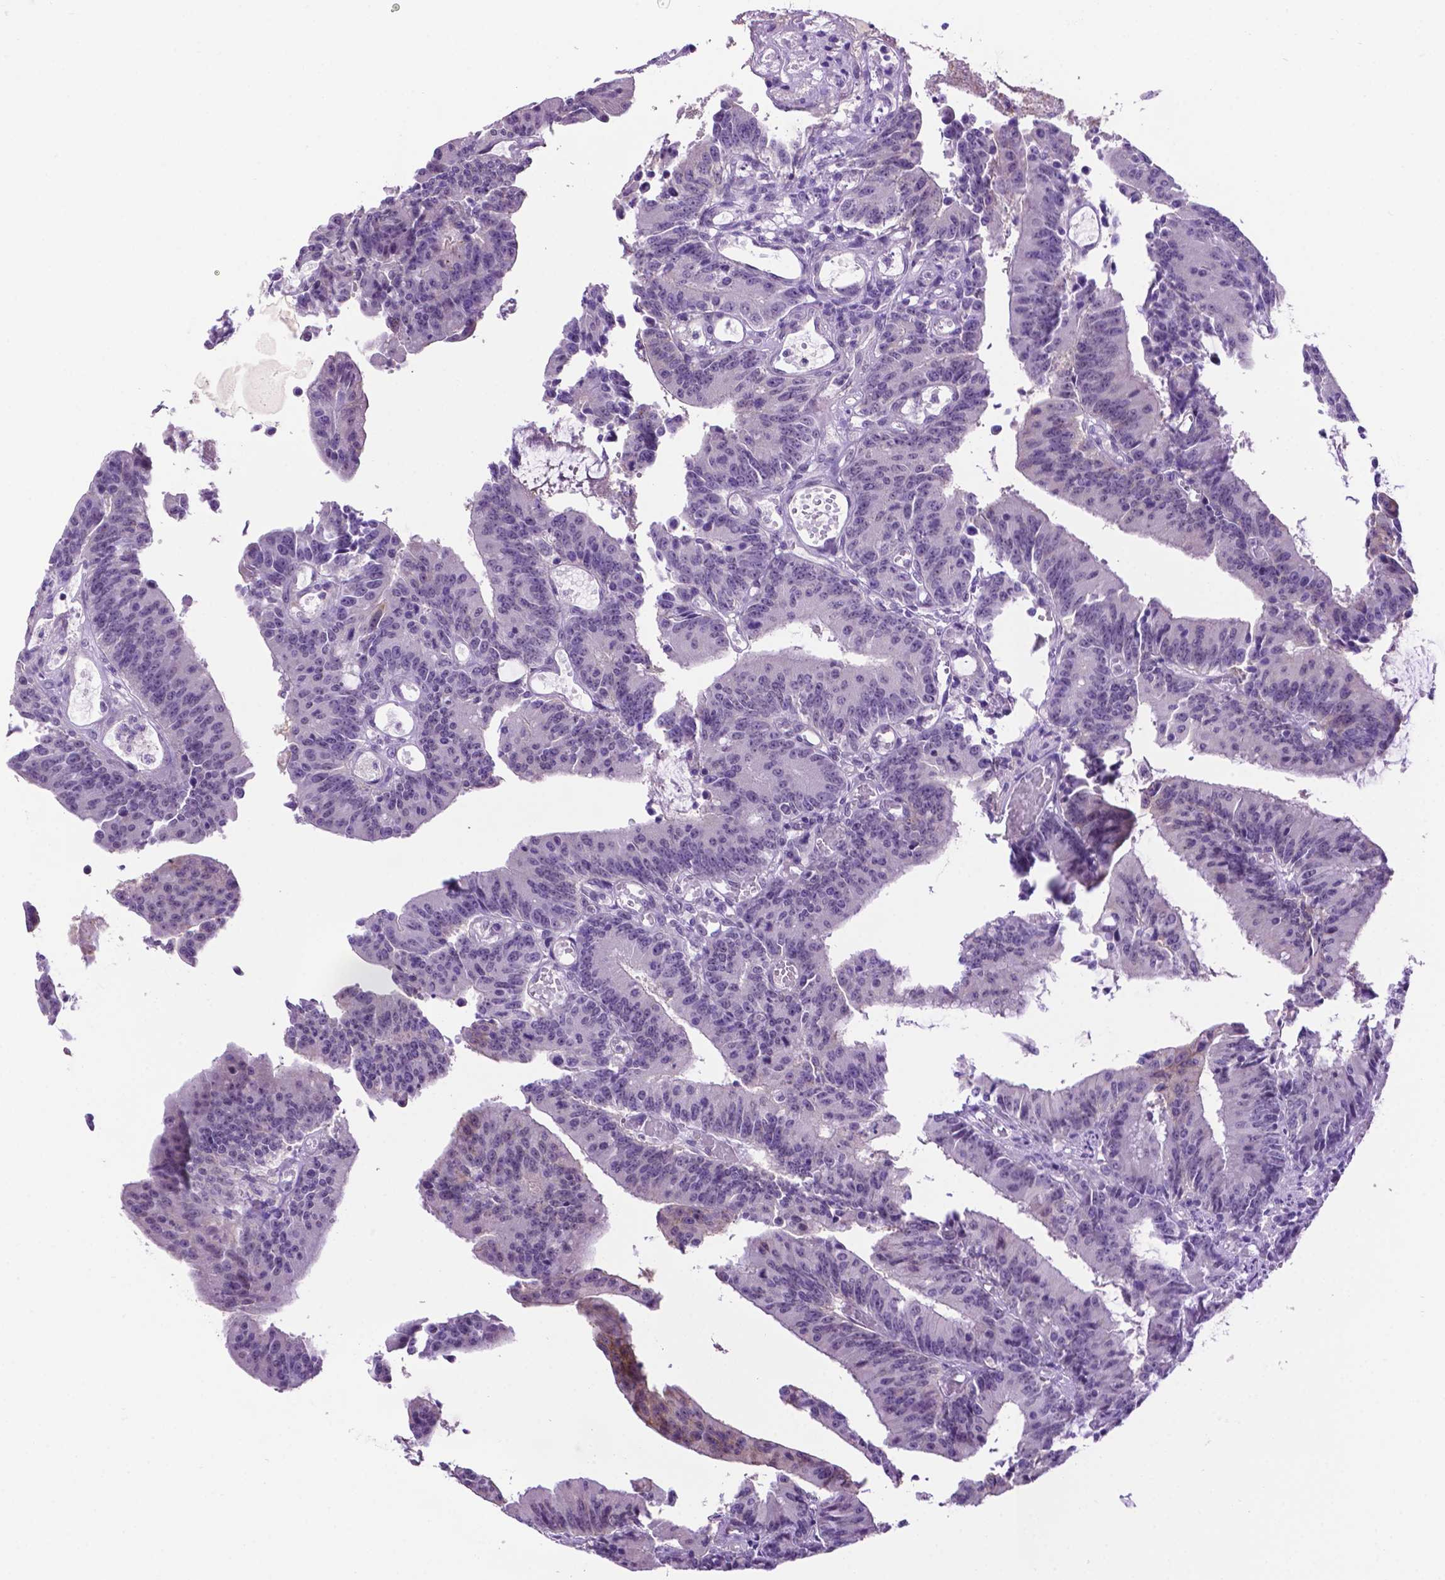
{"staining": {"intensity": "negative", "quantity": "none", "location": "none"}, "tissue": "colorectal cancer", "cell_type": "Tumor cells", "image_type": "cancer", "snomed": [{"axis": "morphology", "description": "Adenocarcinoma, NOS"}, {"axis": "topography", "description": "Colon"}], "caption": "Immunohistochemical staining of adenocarcinoma (colorectal) demonstrates no significant staining in tumor cells. Nuclei are stained in blue.", "gene": "TACSTD2", "patient": {"sex": "female", "age": 78}}